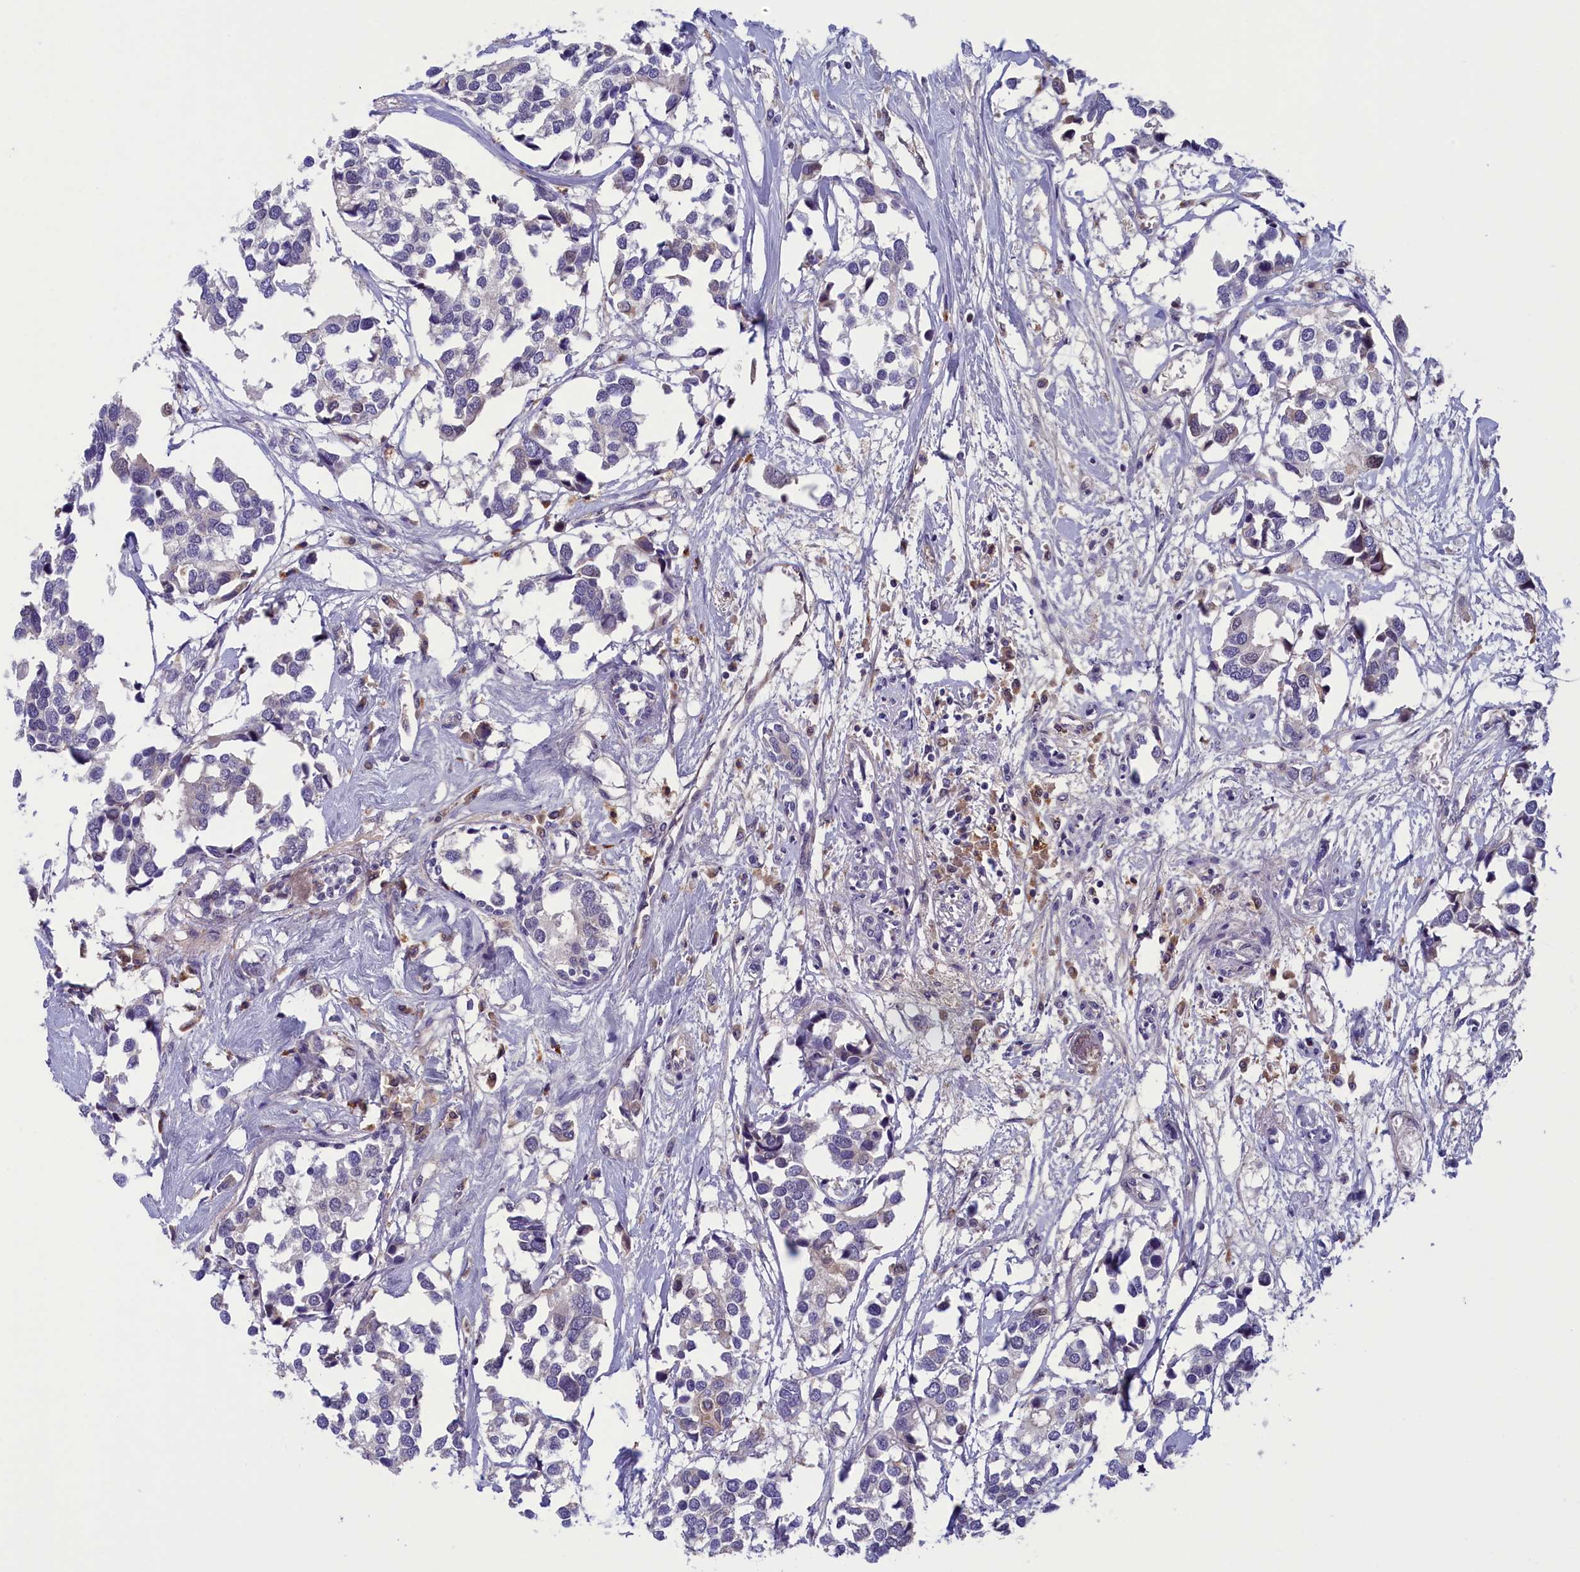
{"staining": {"intensity": "negative", "quantity": "none", "location": "none"}, "tissue": "breast cancer", "cell_type": "Tumor cells", "image_type": "cancer", "snomed": [{"axis": "morphology", "description": "Duct carcinoma"}, {"axis": "topography", "description": "Breast"}], "caption": "High magnification brightfield microscopy of invasive ductal carcinoma (breast) stained with DAB (brown) and counterstained with hematoxylin (blue): tumor cells show no significant positivity.", "gene": "STYX", "patient": {"sex": "female", "age": 83}}